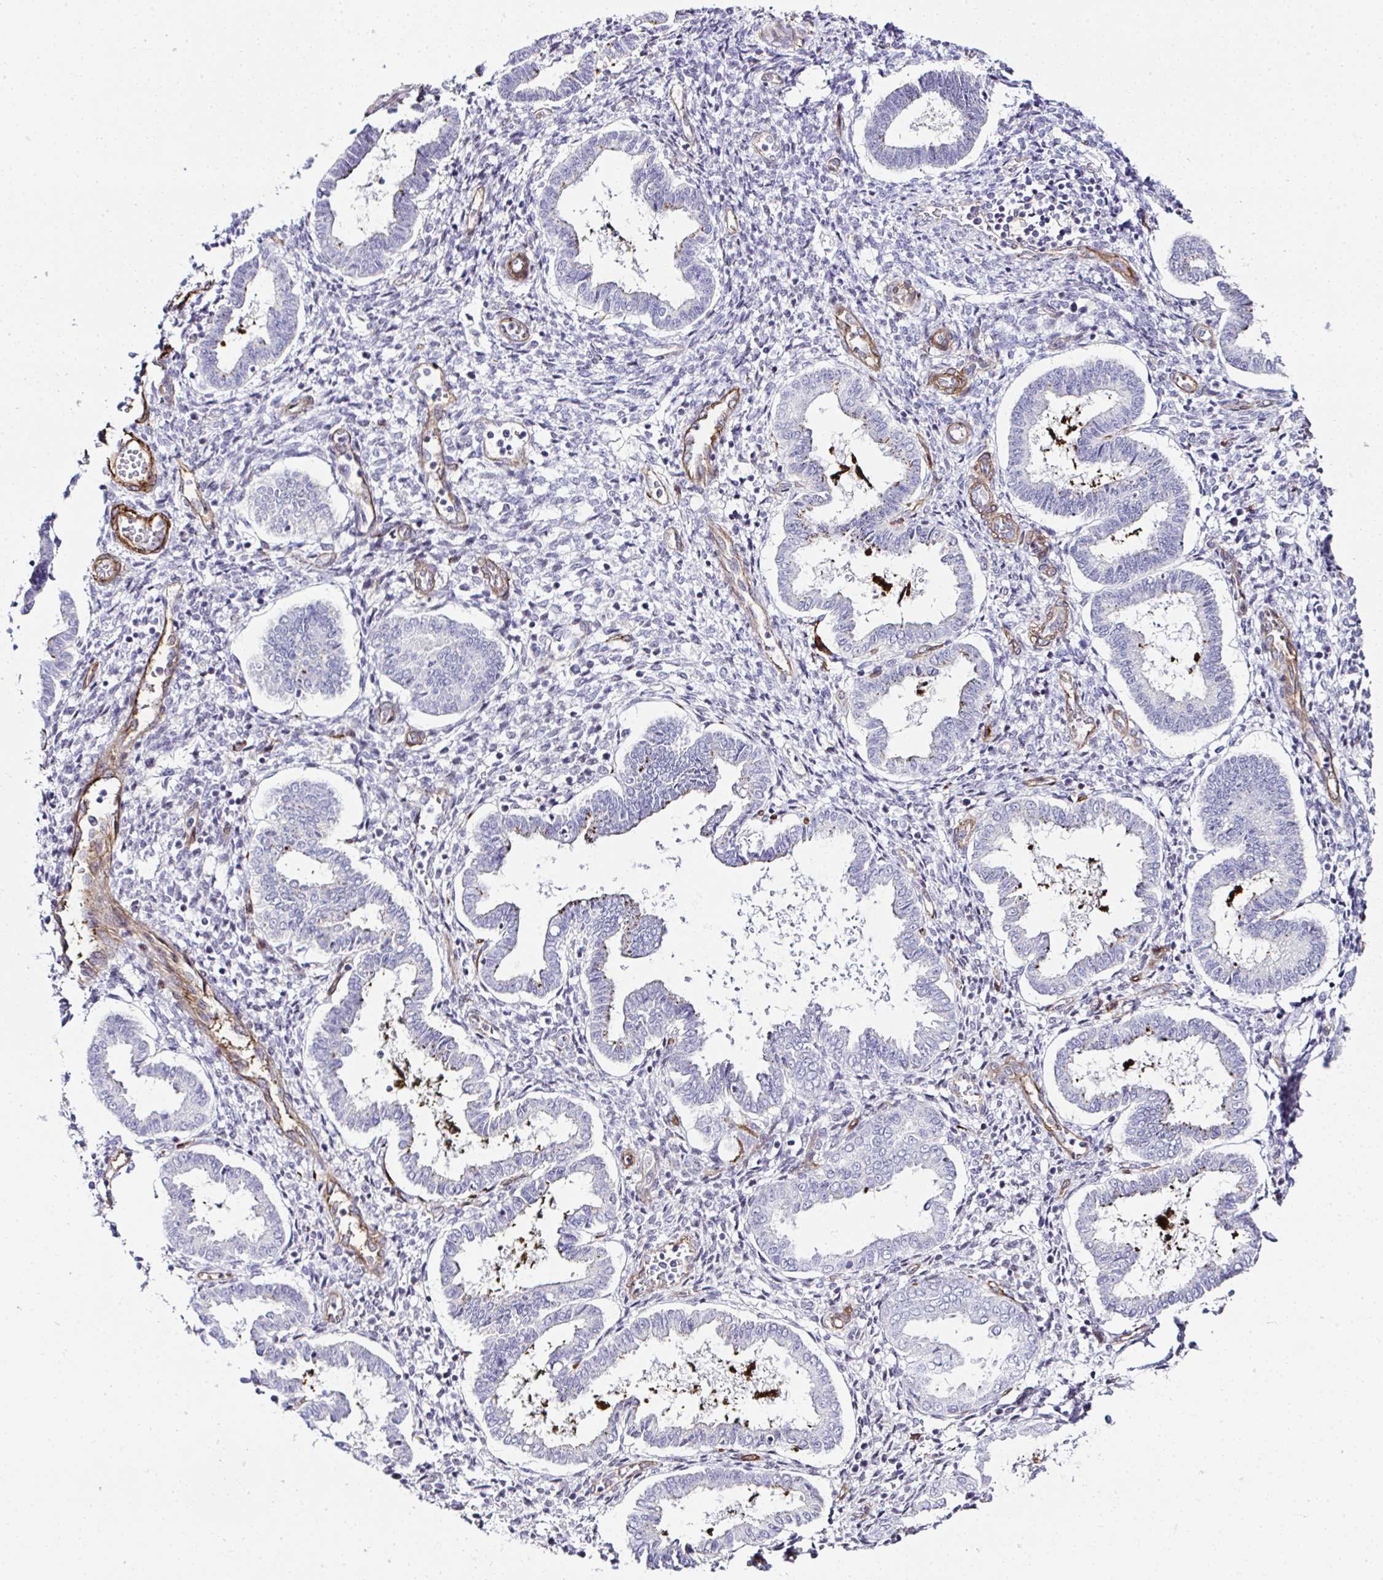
{"staining": {"intensity": "negative", "quantity": "none", "location": "none"}, "tissue": "endometrium", "cell_type": "Cells in endometrial stroma", "image_type": "normal", "snomed": [{"axis": "morphology", "description": "Normal tissue, NOS"}, {"axis": "topography", "description": "Endometrium"}], "caption": "Photomicrograph shows no protein positivity in cells in endometrial stroma of unremarkable endometrium. The staining was performed using DAB to visualize the protein expression in brown, while the nuclei were stained in blue with hematoxylin (Magnification: 20x).", "gene": "FBXO34", "patient": {"sex": "female", "age": 24}}